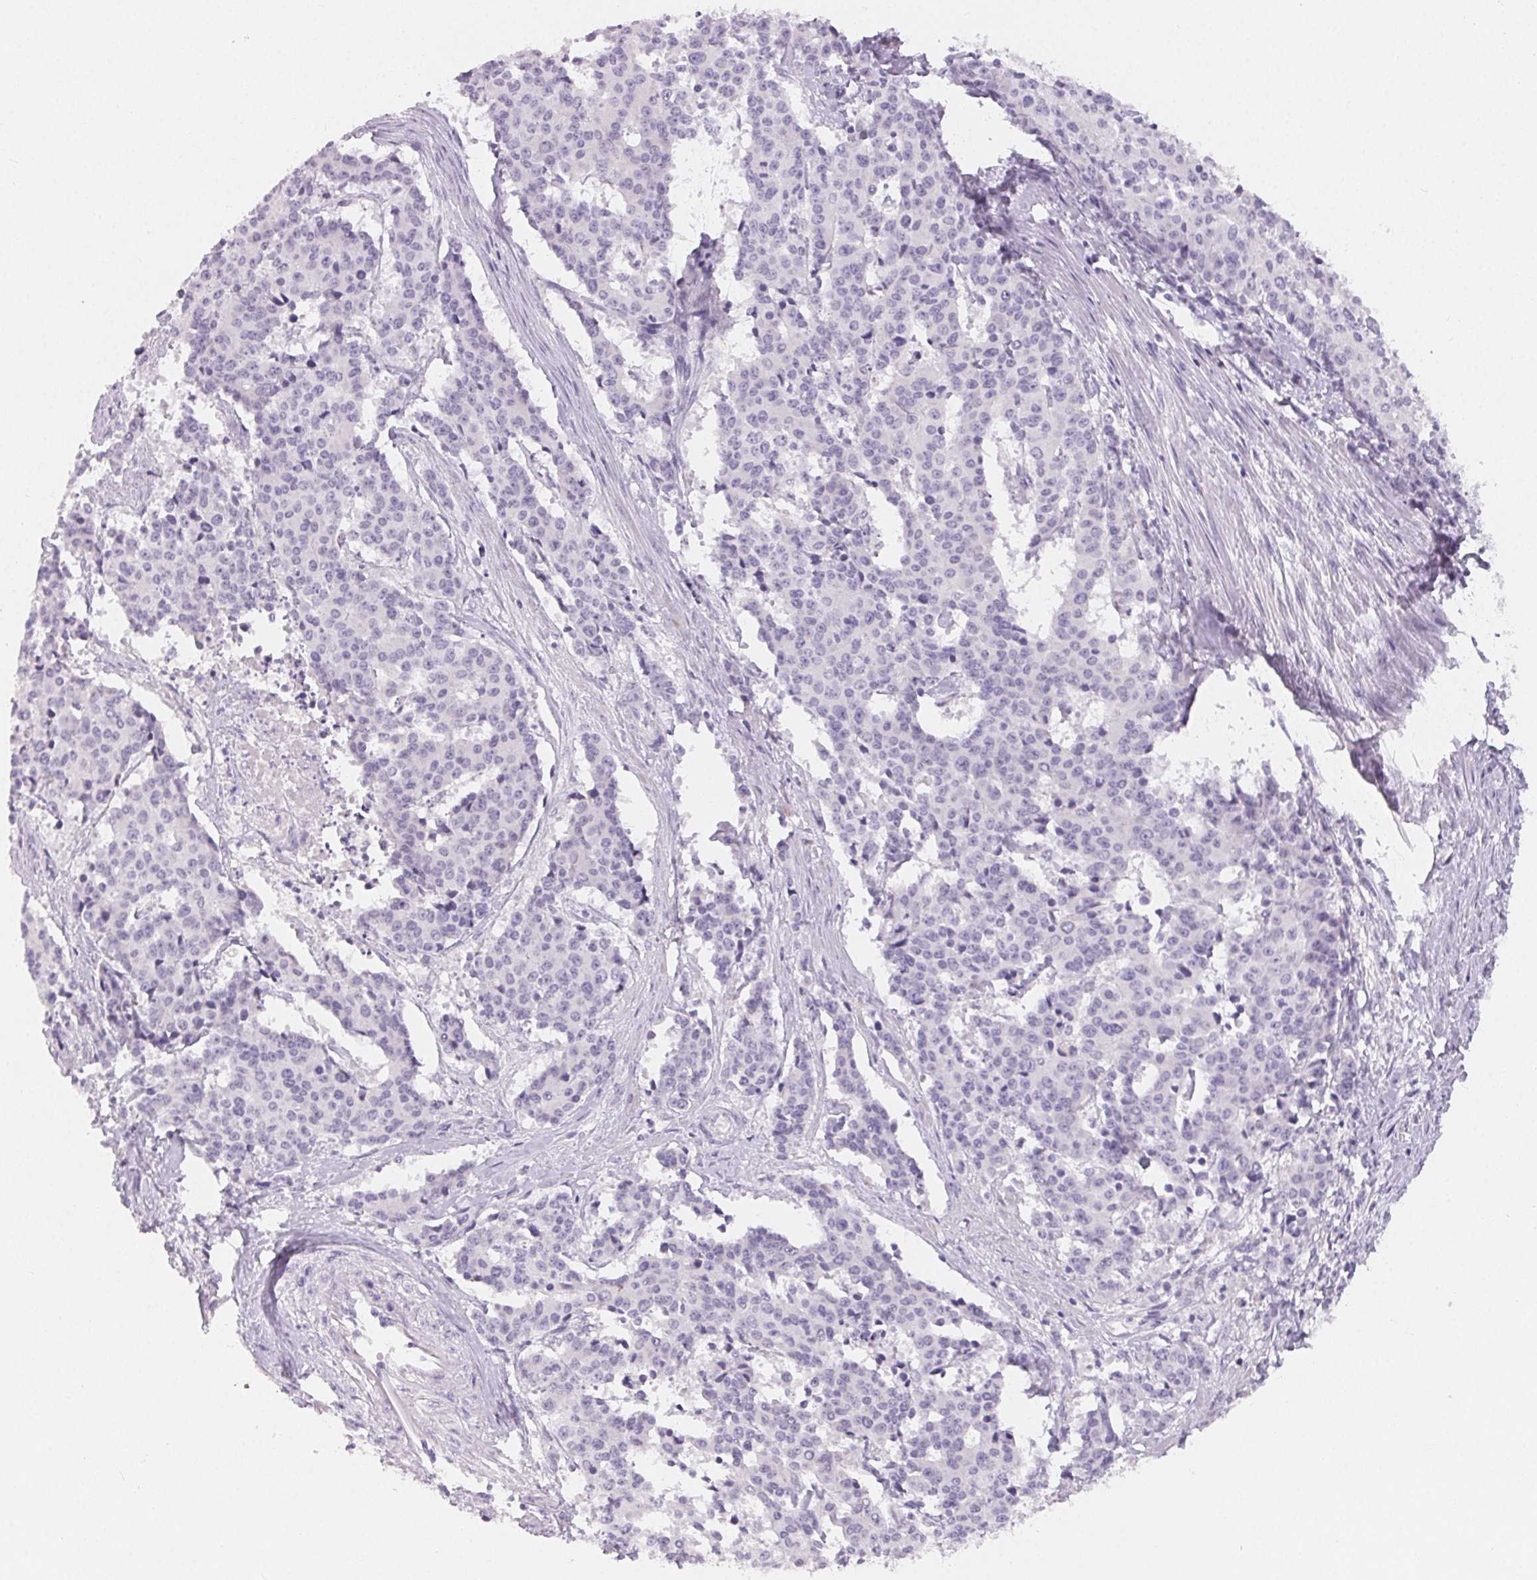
{"staining": {"intensity": "negative", "quantity": "none", "location": "none"}, "tissue": "cervical cancer", "cell_type": "Tumor cells", "image_type": "cancer", "snomed": [{"axis": "morphology", "description": "Squamous cell carcinoma, NOS"}, {"axis": "topography", "description": "Cervix"}], "caption": "Tumor cells are negative for protein expression in human cervical squamous cell carcinoma. The staining is performed using DAB (3,3'-diaminobenzidine) brown chromogen with nuclei counter-stained in using hematoxylin.", "gene": "MIOX", "patient": {"sex": "female", "age": 28}}